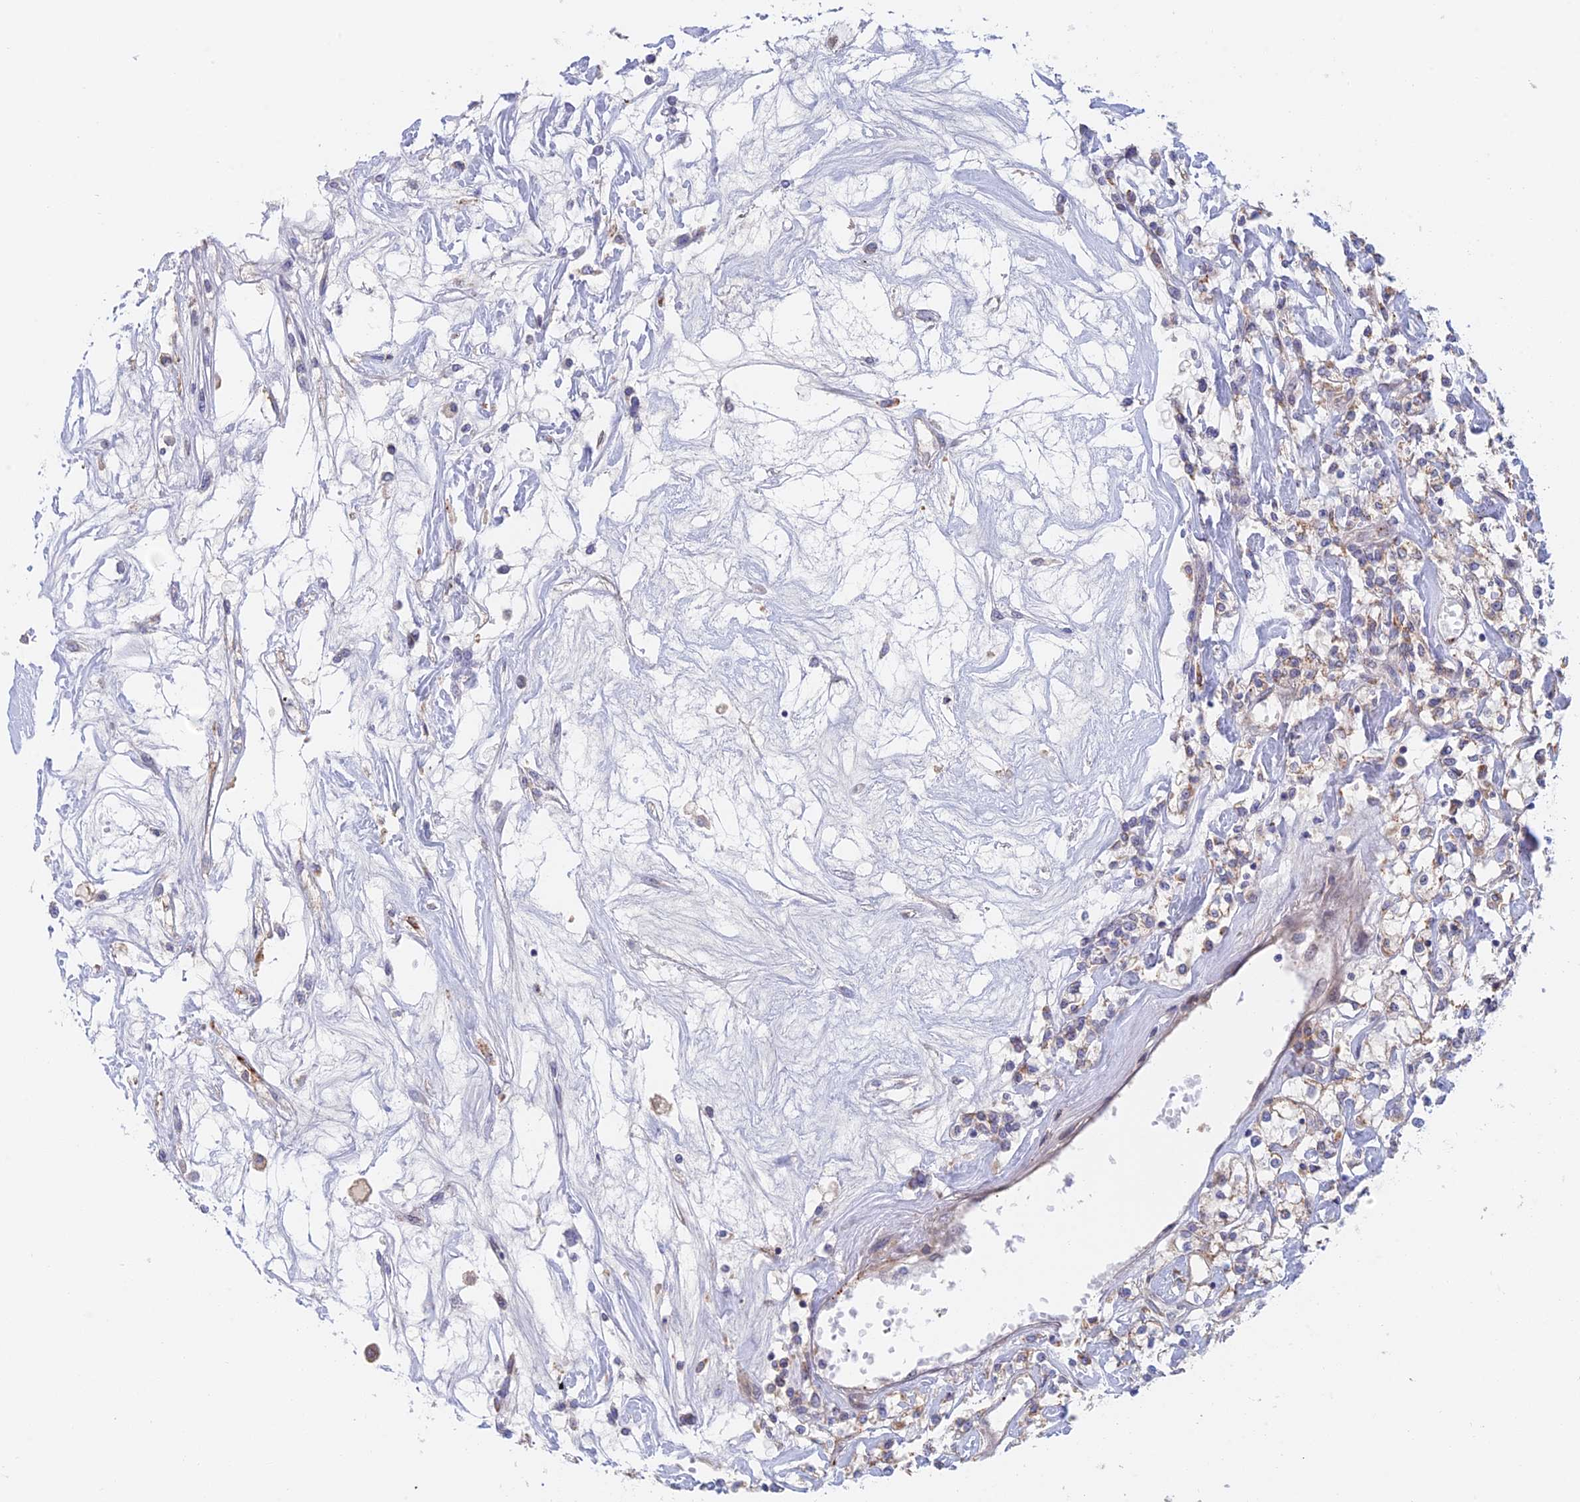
{"staining": {"intensity": "weak", "quantity": "<25%", "location": "cytoplasmic/membranous,nuclear"}, "tissue": "renal cancer", "cell_type": "Tumor cells", "image_type": "cancer", "snomed": [{"axis": "morphology", "description": "Adenocarcinoma, NOS"}, {"axis": "topography", "description": "Kidney"}], "caption": "Immunohistochemistry (IHC) of renal cancer reveals no positivity in tumor cells.", "gene": "ZUP1", "patient": {"sex": "female", "age": 59}}